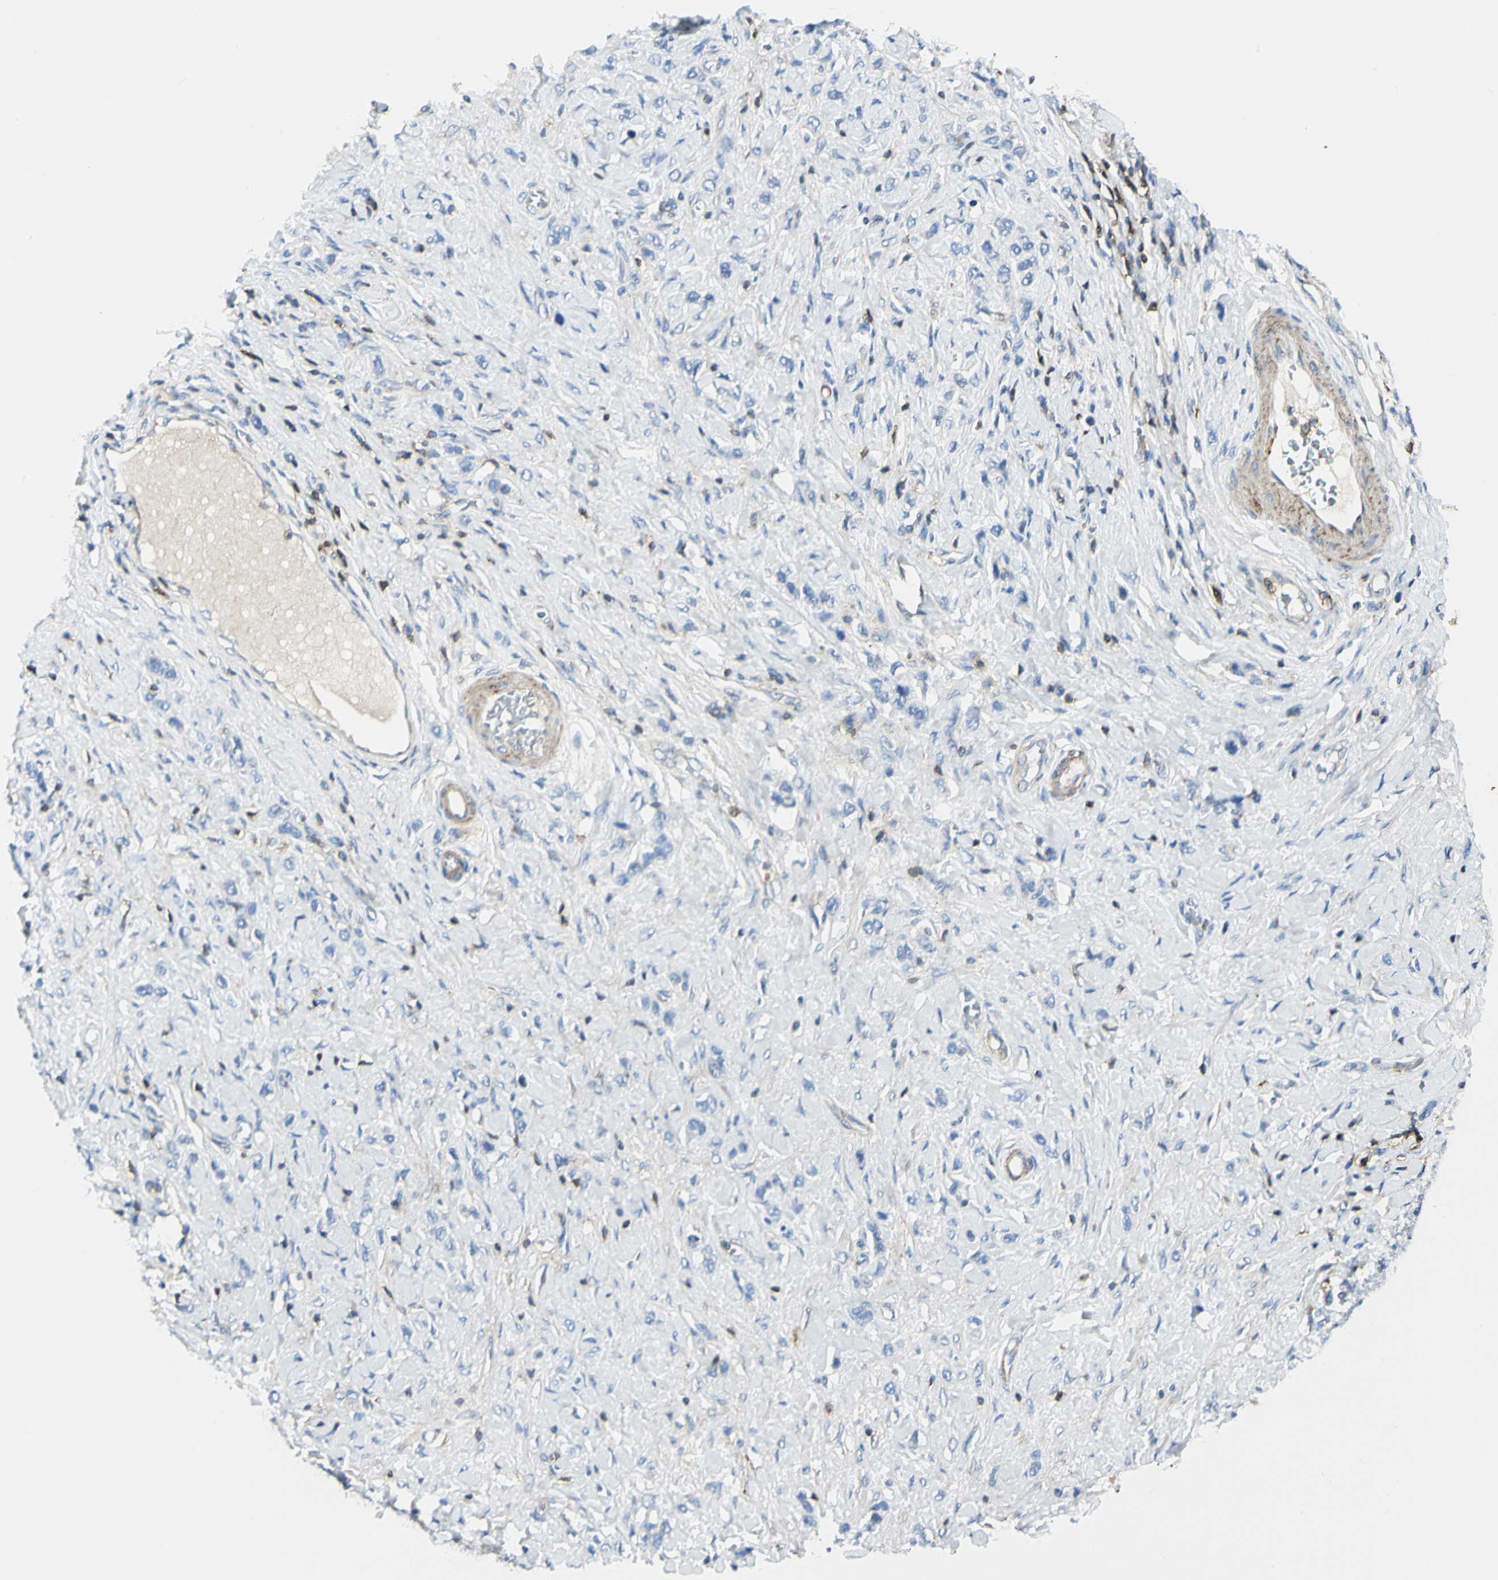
{"staining": {"intensity": "negative", "quantity": "none", "location": "none"}, "tissue": "stomach cancer", "cell_type": "Tumor cells", "image_type": "cancer", "snomed": [{"axis": "morphology", "description": "Normal tissue, NOS"}, {"axis": "morphology", "description": "Adenocarcinoma, NOS"}, {"axis": "topography", "description": "Stomach, upper"}, {"axis": "topography", "description": "Stomach"}], "caption": "Immunohistochemistry of human adenocarcinoma (stomach) displays no positivity in tumor cells.", "gene": "CLEC2B", "patient": {"sex": "female", "age": 65}}